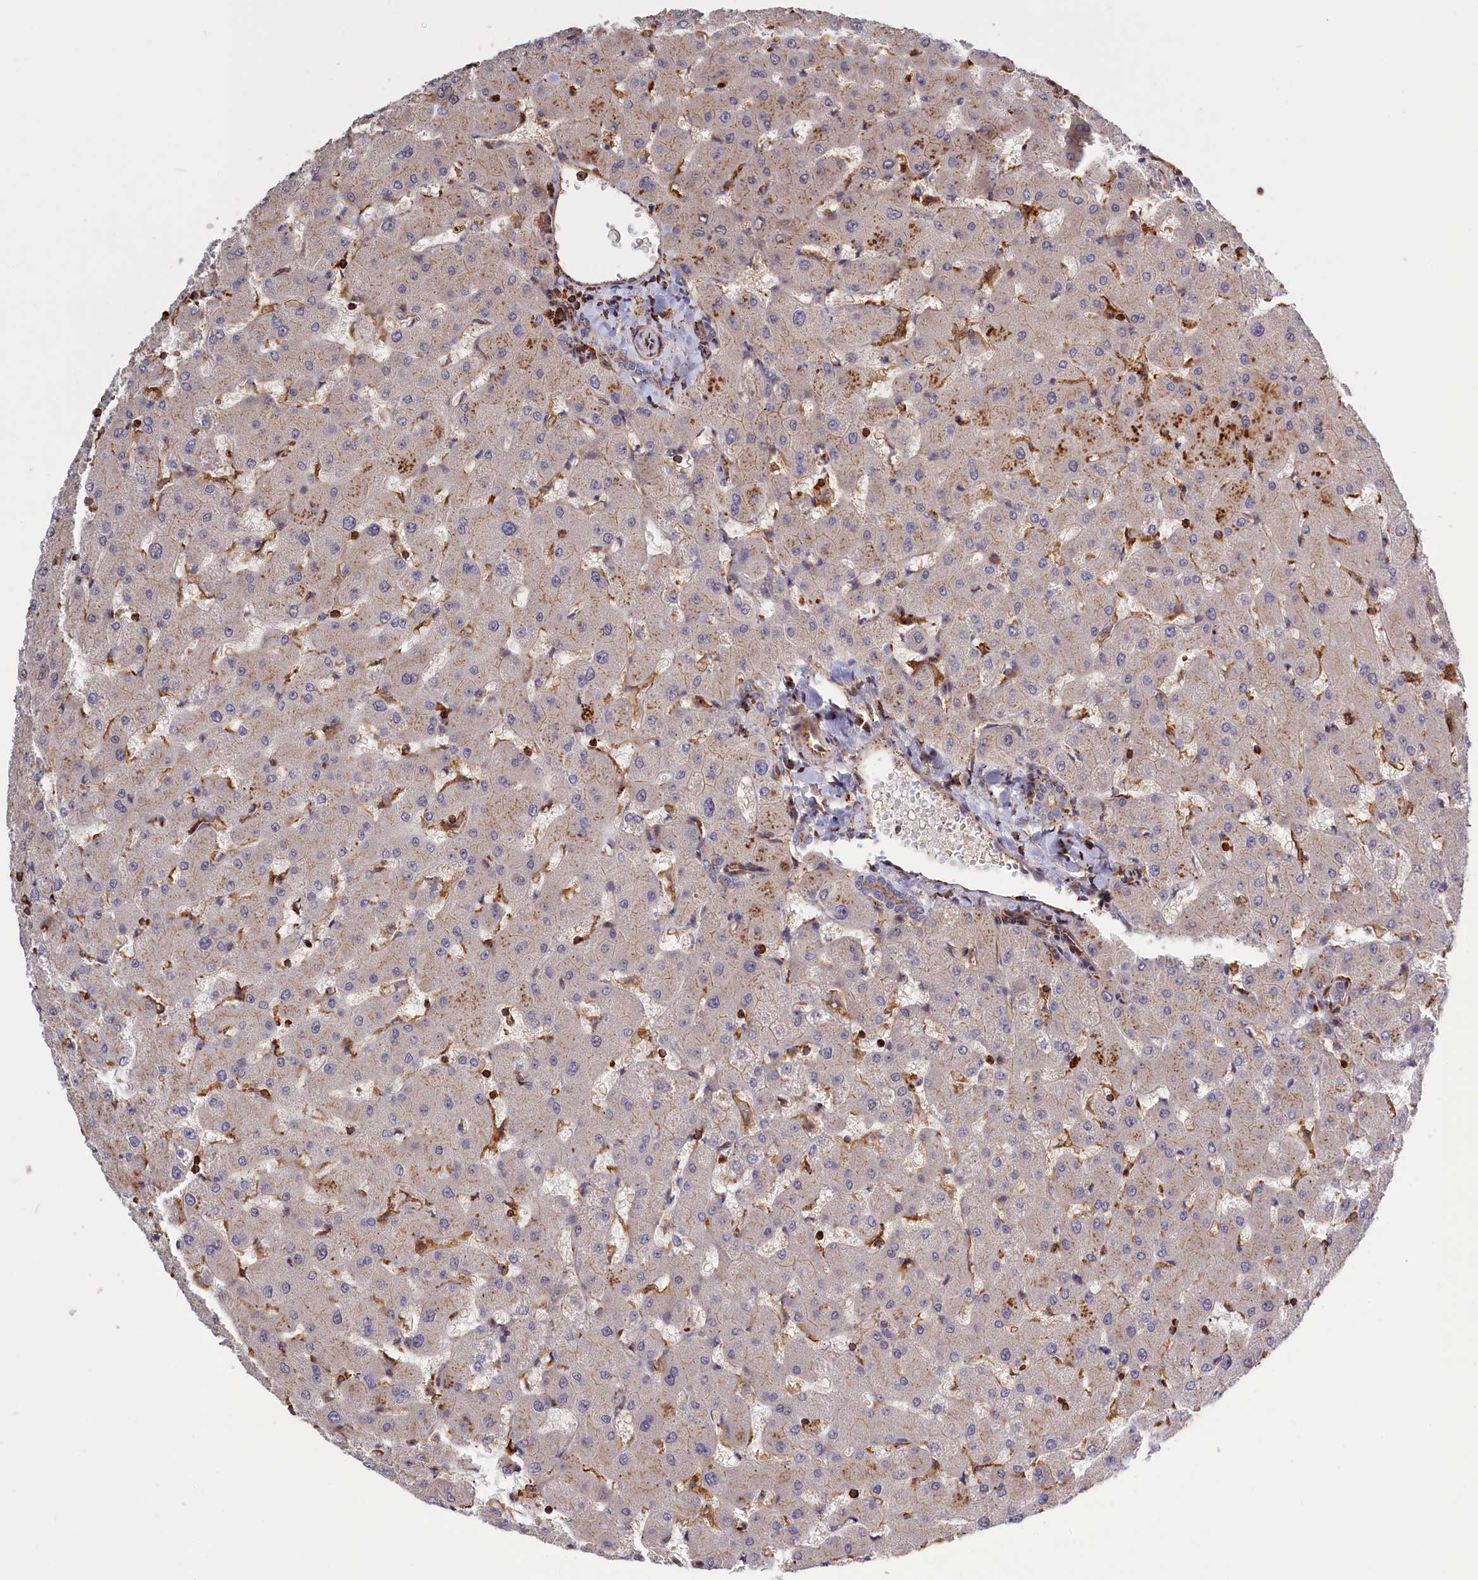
{"staining": {"intensity": "negative", "quantity": "none", "location": "none"}, "tissue": "liver", "cell_type": "Cholangiocytes", "image_type": "normal", "snomed": [{"axis": "morphology", "description": "Normal tissue, NOS"}, {"axis": "topography", "description": "Liver"}], "caption": "Immunohistochemical staining of unremarkable liver reveals no significant expression in cholangiocytes.", "gene": "ANKRD27", "patient": {"sex": "female", "age": 63}}